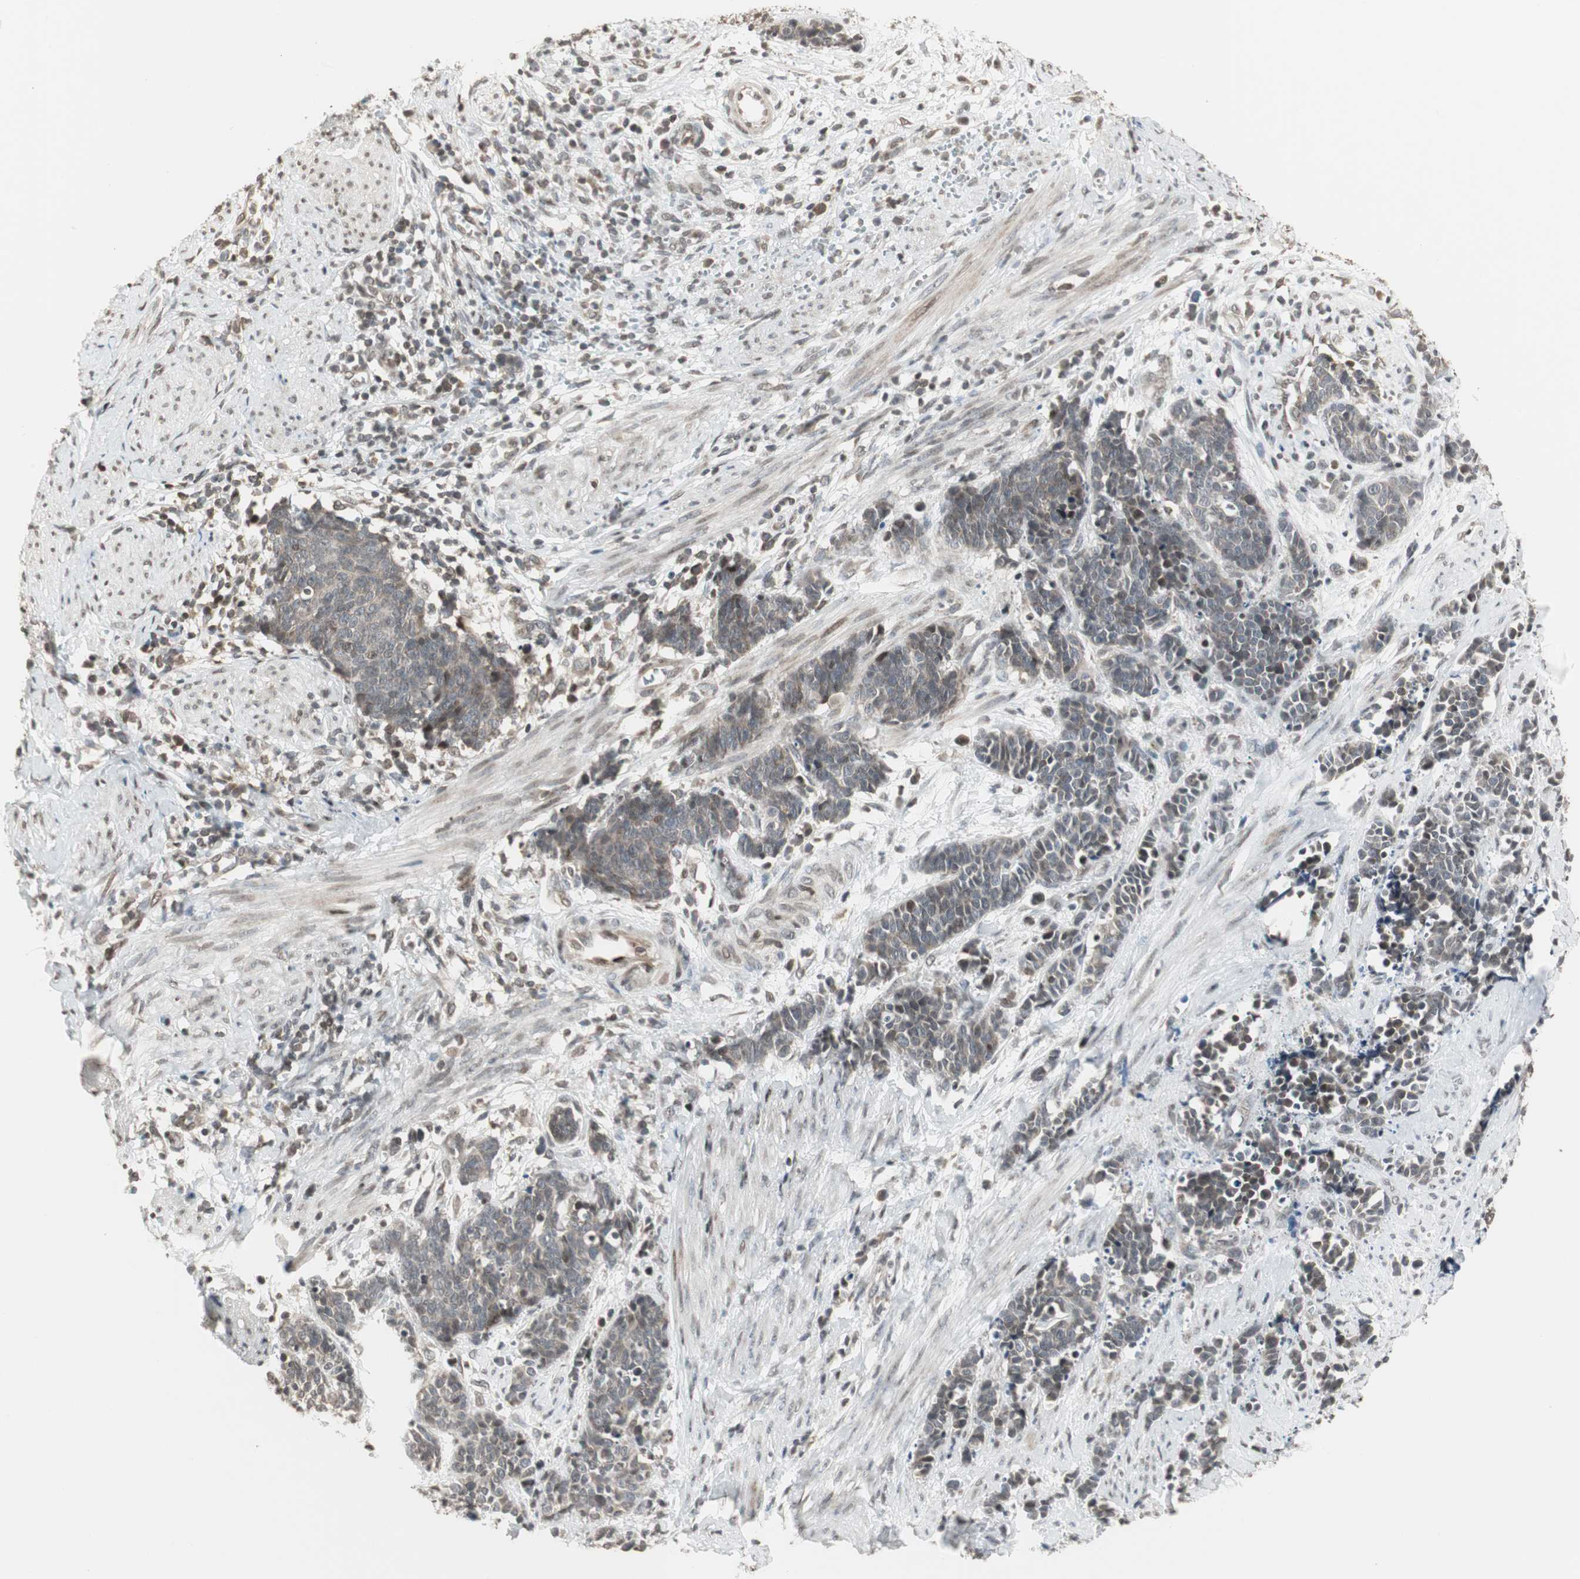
{"staining": {"intensity": "weak", "quantity": "25%-75%", "location": "cytoplasmic/membranous"}, "tissue": "cervical cancer", "cell_type": "Tumor cells", "image_type": "cancer", "snomed": [{"axis": "morphology", "description": "Squamous cell carcinoma, NOS"}, {"axis": "topography", "description": "Cervix"}], "caption": "Immunohistochemistry (DAB (3,3'-diaminobenzidine)) staining of human cervical cancer (squamous cell carcinoma) demonstrates weak cytoplasmic/membranous protein positivity in about 25%-75% of tumor cells.", "gene": "CBLC", "patient": {"sex": "female", "age": 35}}